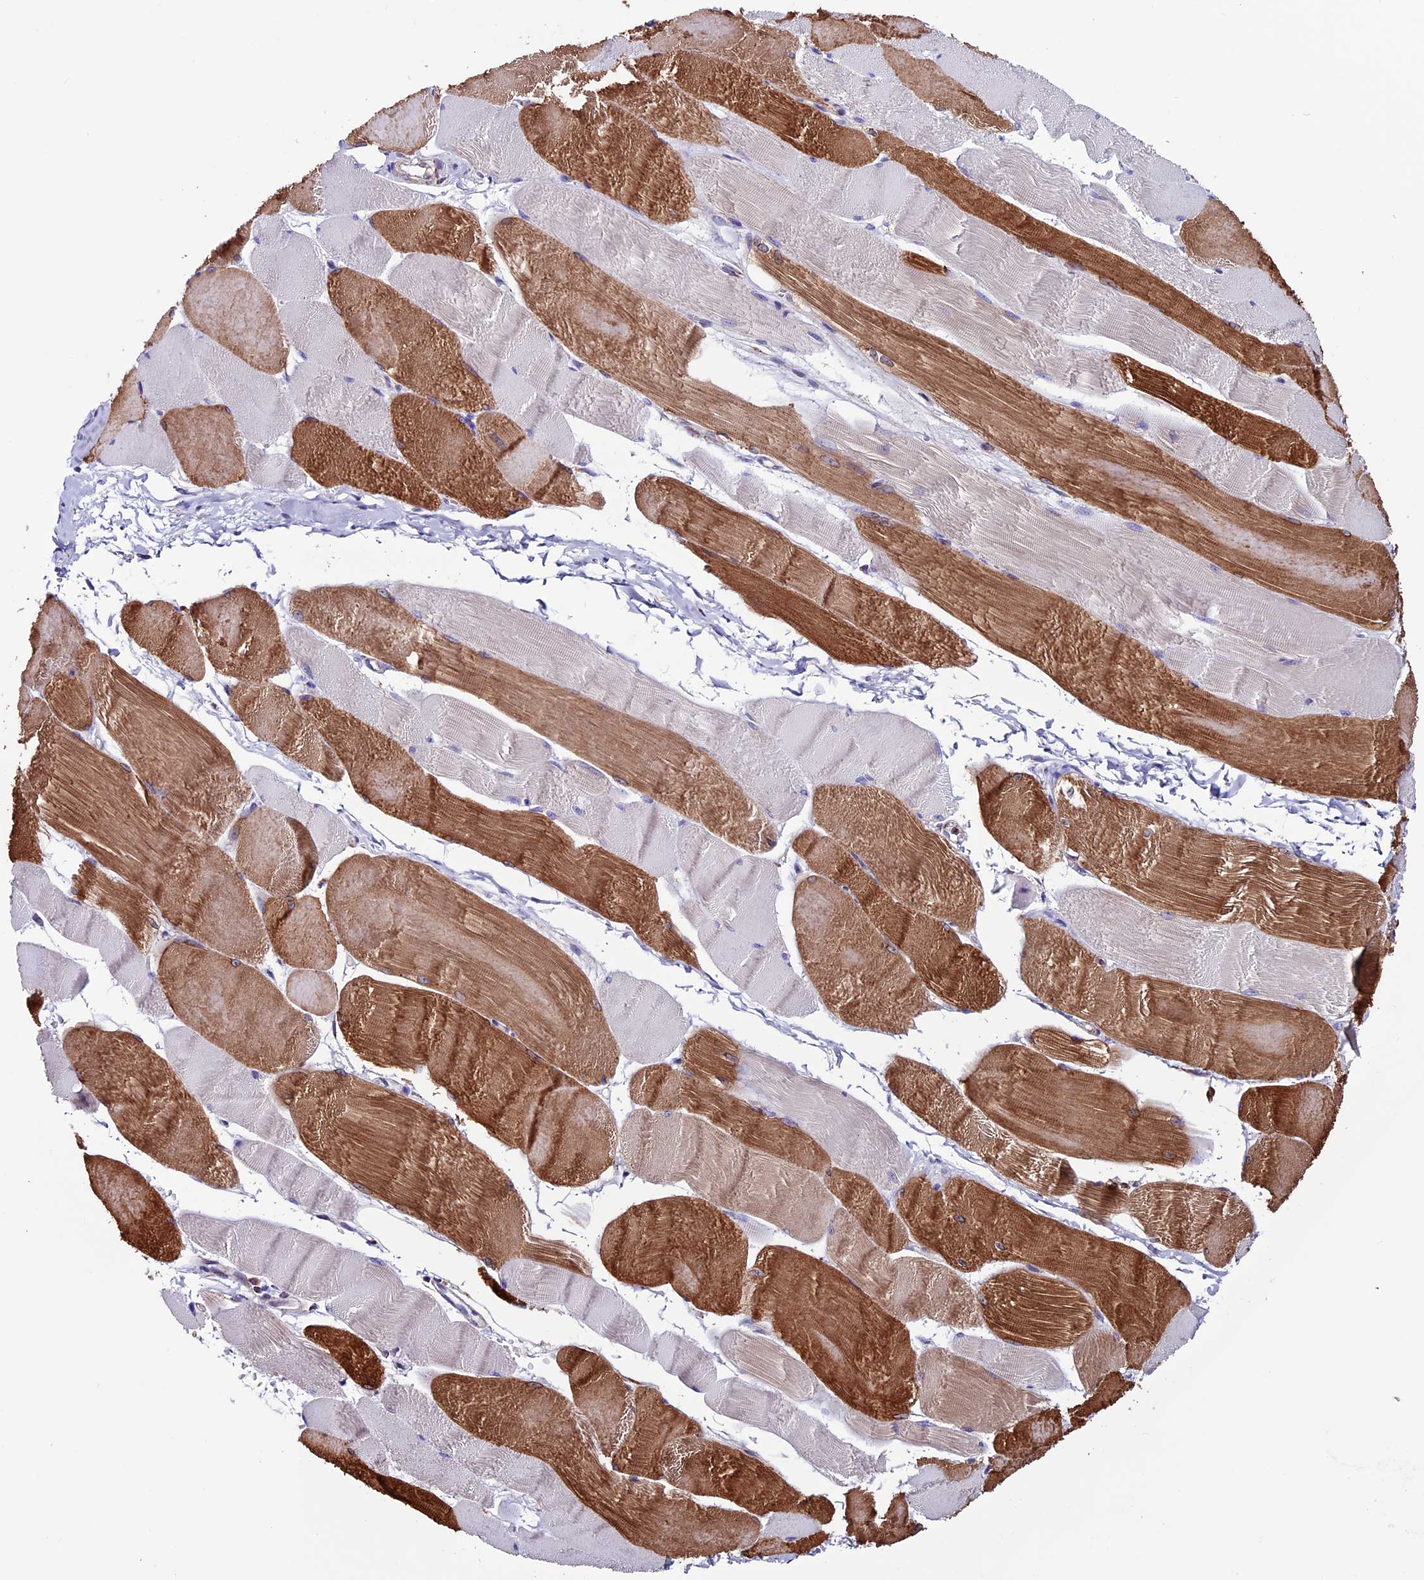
{"staining": {"intensity": "strong", "quantity": "25%-75%", "location": "cytoplasmic/membranous"}, "tissue": "skeletal muscle", "cell_type": "Myocytes", "image_type": "normal", "snomed": [{"axis": "morphology", "description": "Normal tissue, NOS"}, {"axis": "morphology", "description": "Basal cell carcinoma"}, {"axis": "topography", "description": "Skeletal muscle"}], "caption": "High-magnification brightfield microscopy of benign skeletal muscle stained with DAB (brown) and counterstained with hematoxylin (blue). myocytes exhibit strong cytoplasmic/membranous expression is seen in approximately25%-75% of cells.", "gene": "CX3CL1", "patient": {"sex": "female", "age": 64}}